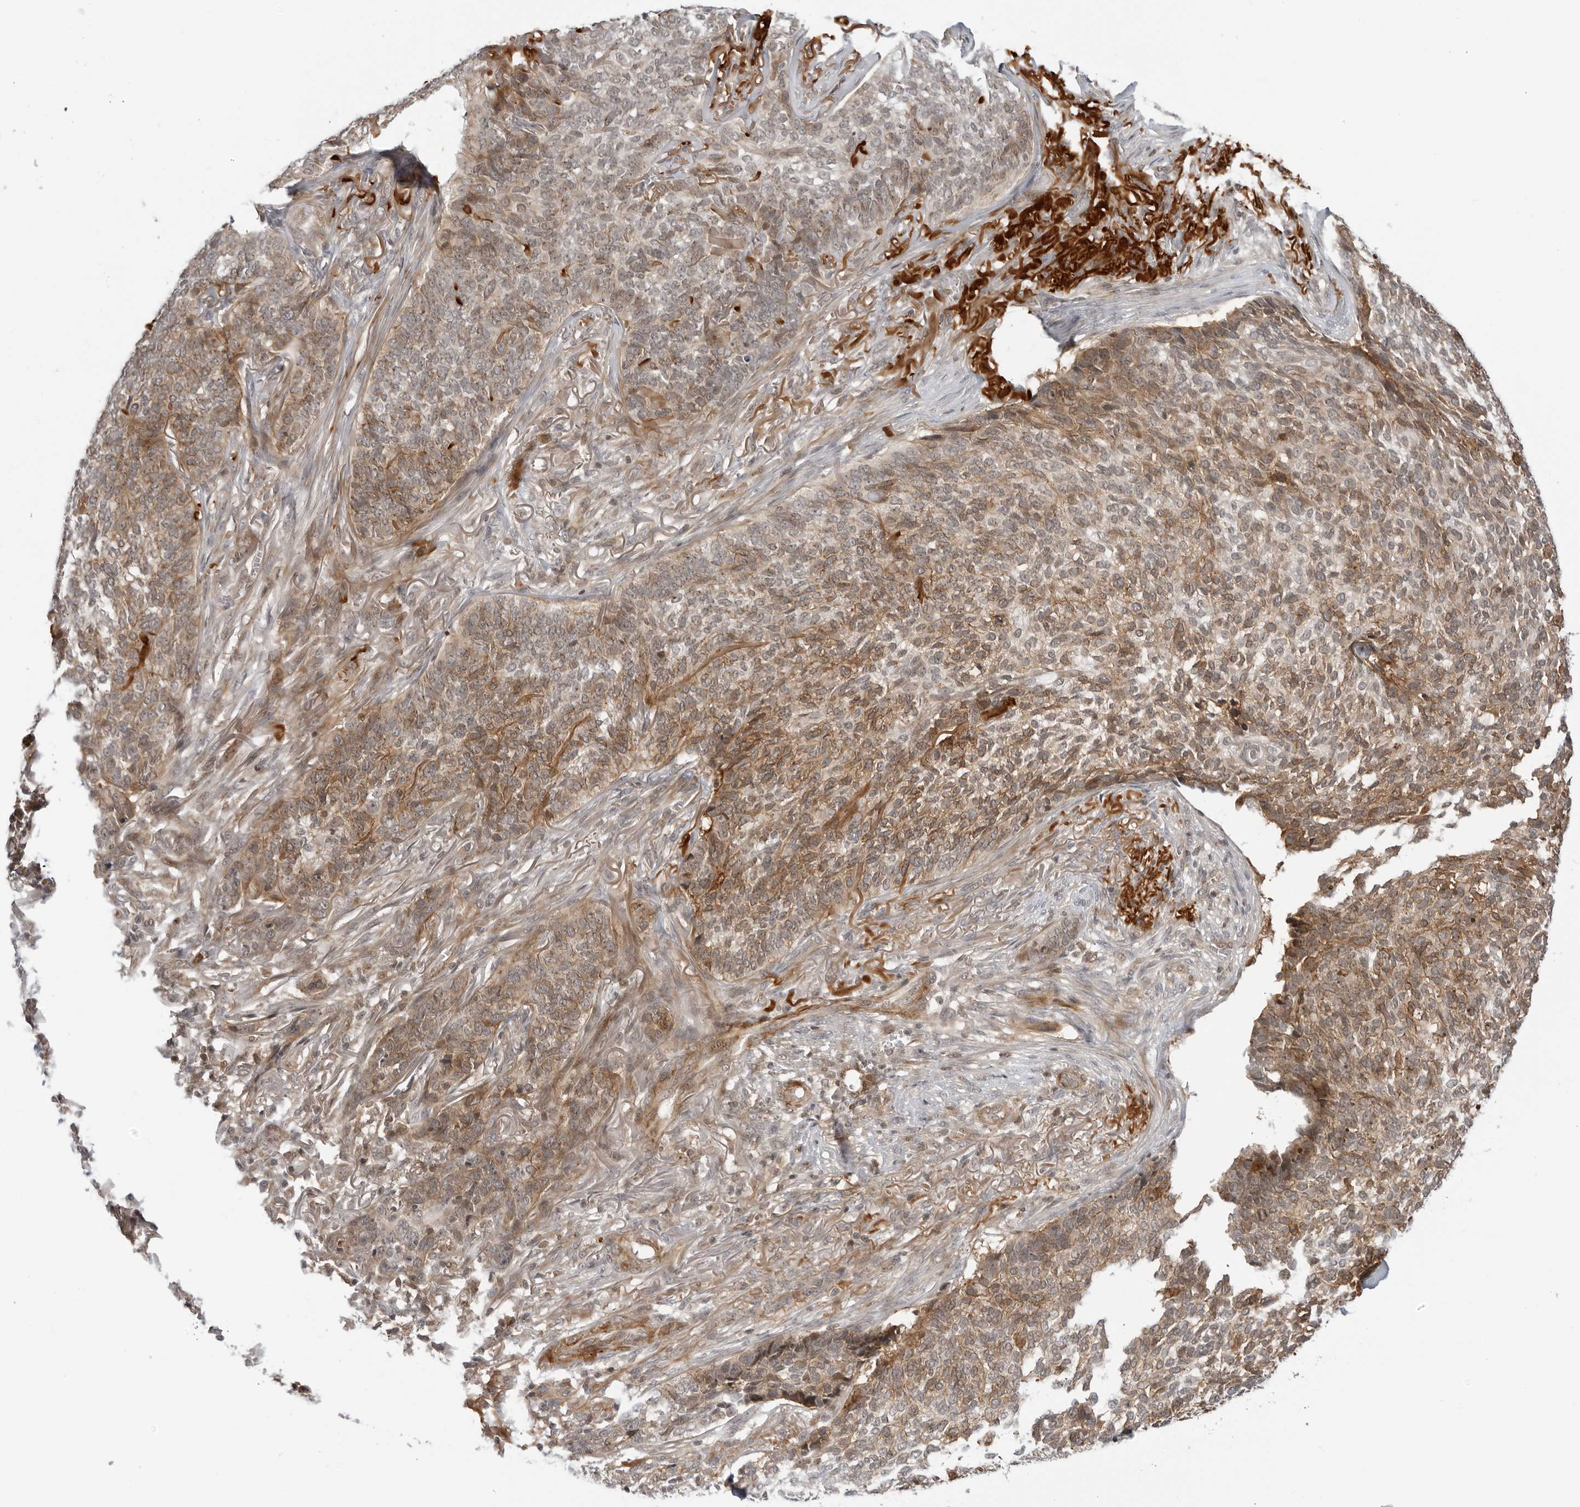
{"staining": {"intensity": "moderate", "quantity": ">75%", "location": "cytoplasmic/membranous"}, "tissue": "skin cancer", "cell_type": "Tumor cells", "image_type": "cancer", "snomed": [{"axis": "morphology", "description": "Basal cell carcinoma"}, {"axis": "topography", "description": "Skin"}], "caption": "Immunohistochemical staining of human skin cancer (basal cell carcinoma) demonstrates medium levels of moderate cytoplasmic/membranous staining in about >75% of tumor cells.", "gene": "SUGCT", "patient": {"sex": "male", "age": 85}}